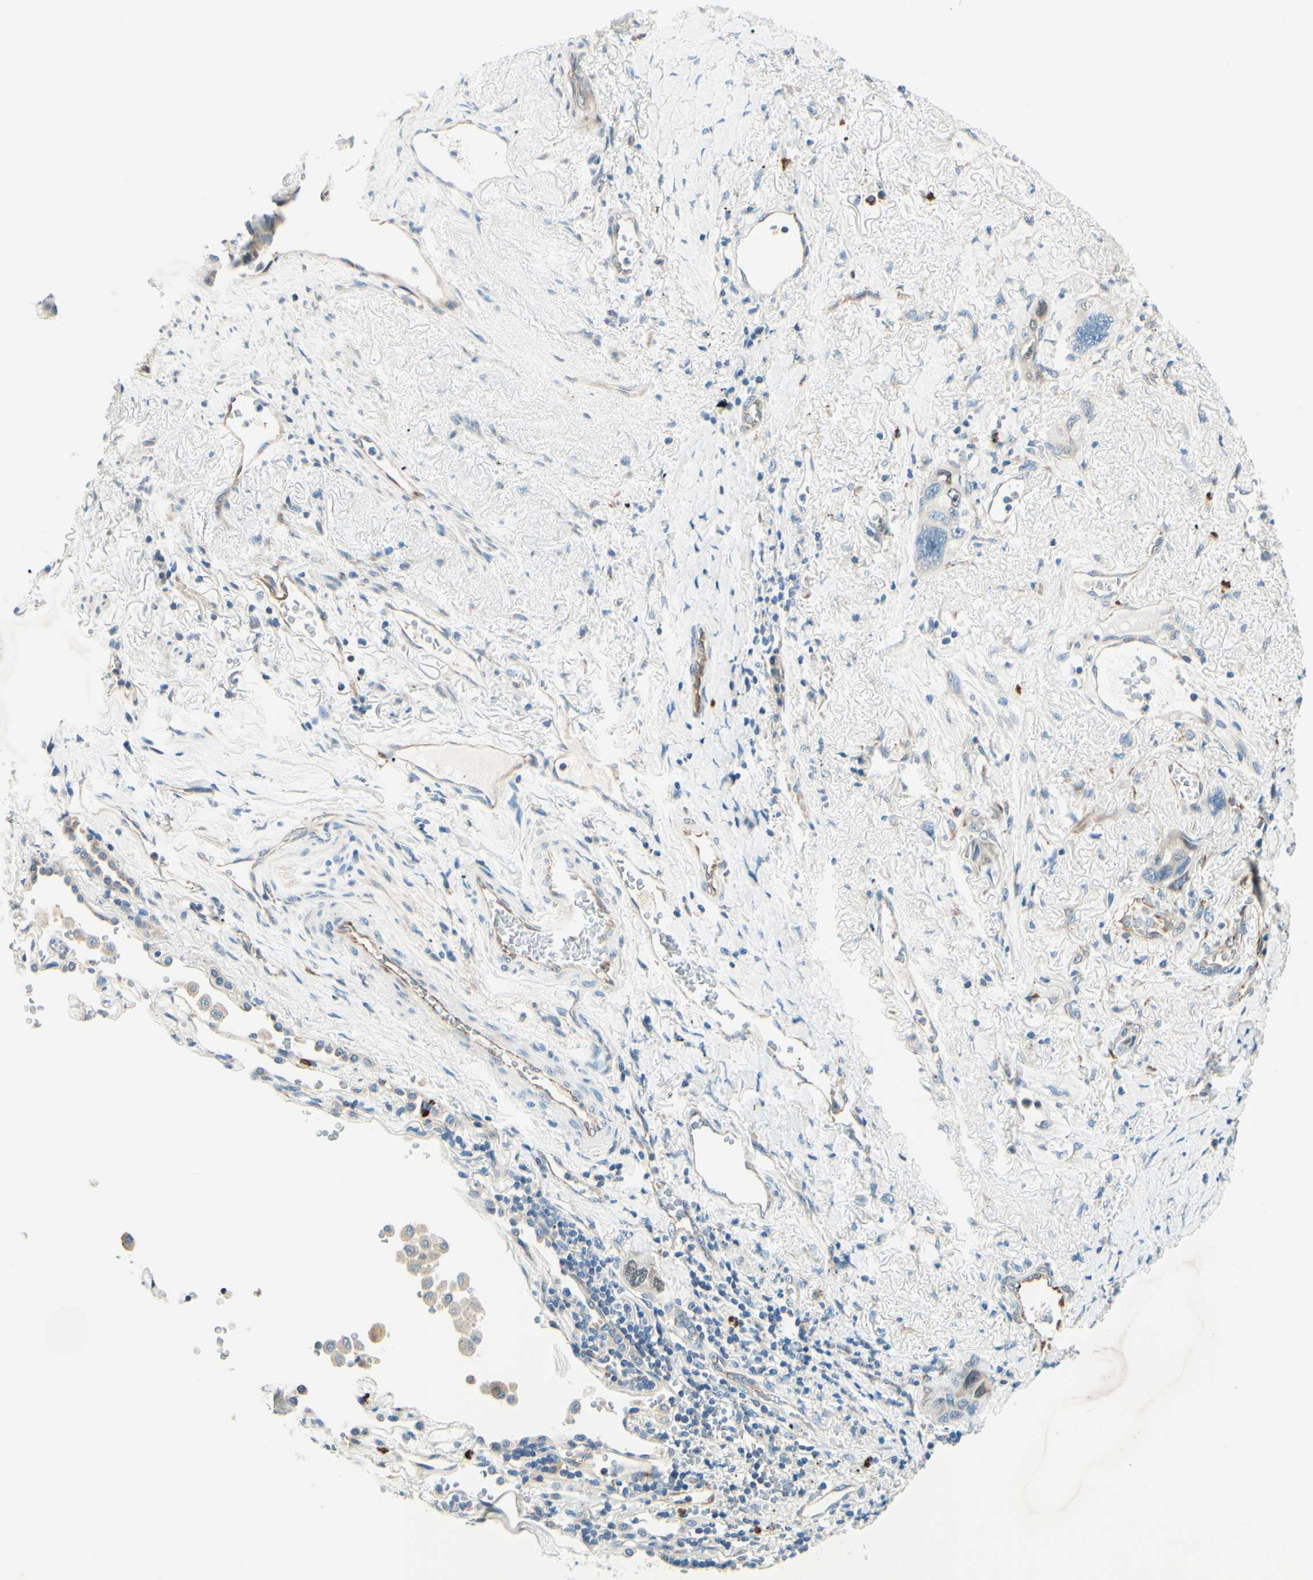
{"staining": {"intensity": "weak", "quantity": "<25%", "location": "cytoplasmic/membranous,nuclear"}, "tissue": "lung cancer", "cell_type": "Tumor cells", "image_type": "cancer", "snomed": [{"axis": "morphology", "description": "Squamous cell carcinoma, NOS"}, {"axis": "topography", "description": "Lung"}], "caption": "An IHC photomicrograph of squamous cell carcinoma (lung) is shown. There is no staining in tumor cells of squamous cell carcinoma (lung).", "gene": "TAOK2", "patient": {"sex": "female", "age": 73}}